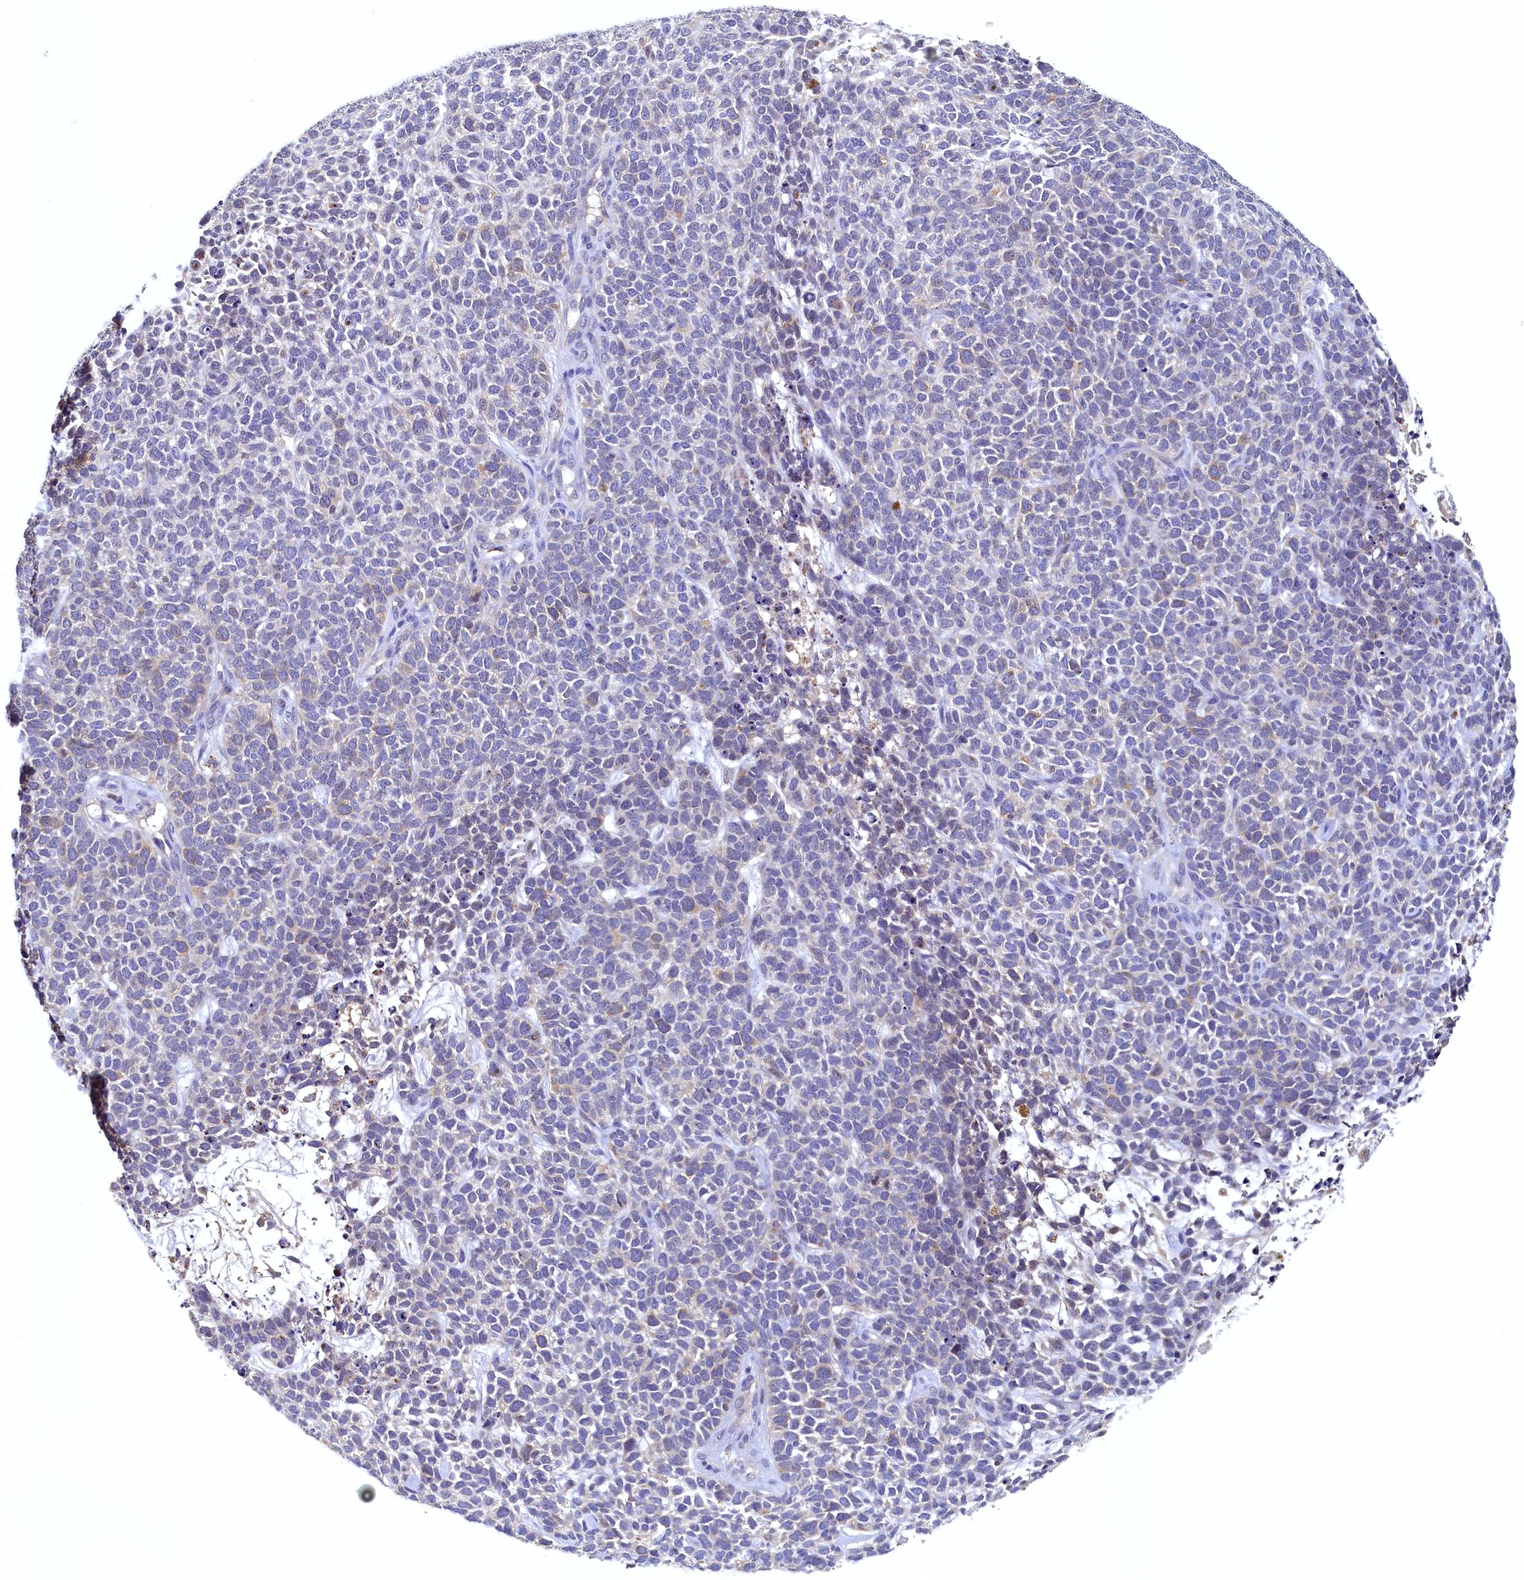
{"staining": {"intensity": "negative", "quantity": "none", "location": "none"}, "tissue": "skin cancer", "cell_type": "Tumor cells", "image_type": "cancer", "snomed": [{"axis": "morphology", "description": "Basal cell carcinoma"}, {"axis": "topography", "description": "Skin"}], "caption": "Tumor cells show no significant expression in skin cancer (basal cell carcinoma).", "gene": "PAAF1", "patient": {"sex": "female", "age": 84}}